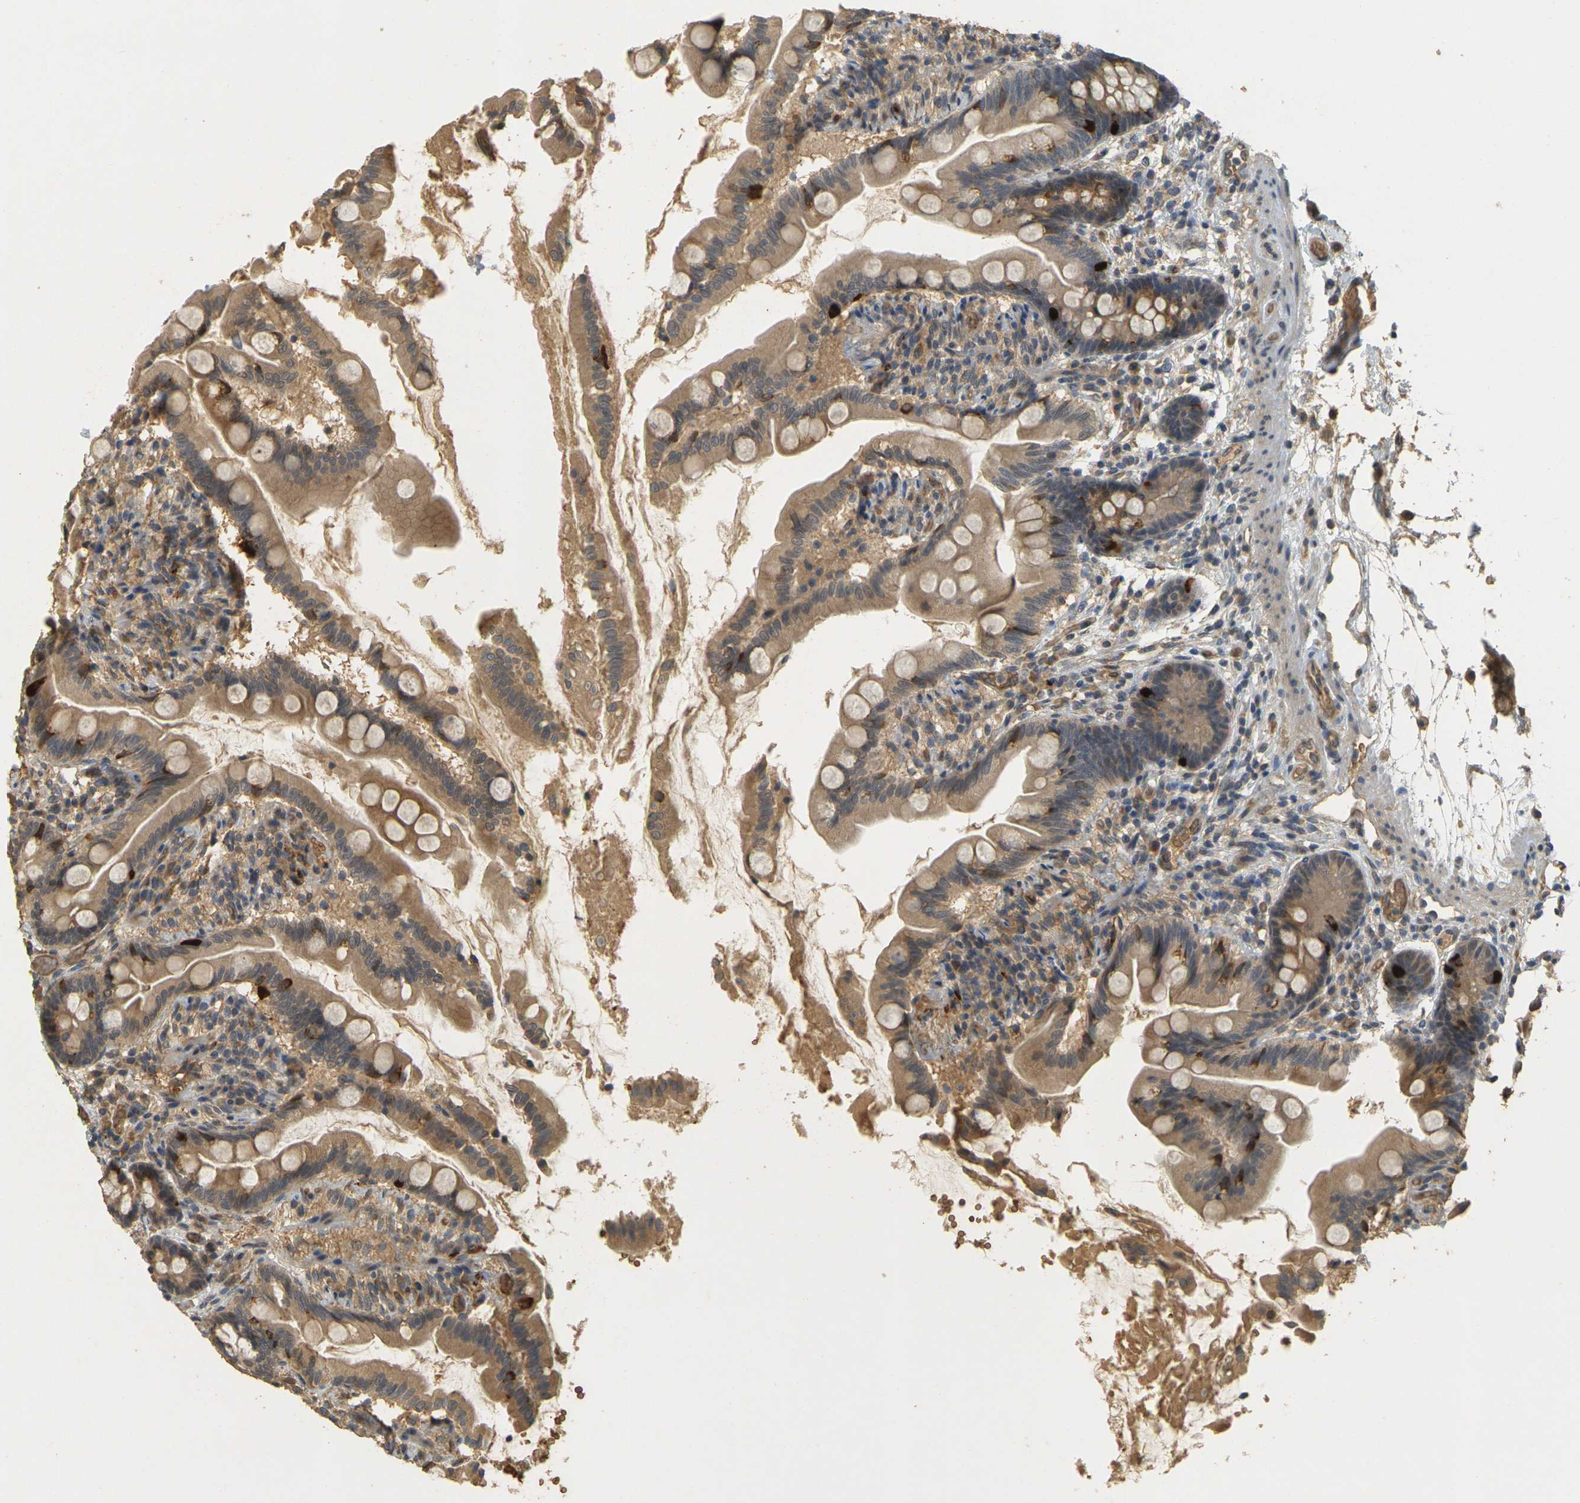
{"staining": {"intensity": "moderate", "quantity": ">75%", "location": "cytoplasmic/membranous"}, "tissue": "small intestine", "cell_type": "Glandular cells", "image_type": "normal", "snomed": [{"axis": "morphology", "description": "Normal tissue, NOS"}, {"axis": "topography", "description": "Small intestine"}], "caption": "This image reveals immunohistochemistry (IHC) staining of unremarkable small intestine, with medium moderate cytoplasmic/membranous expression in about >75% of glandular cells.", "gene": "MEGF9", "patient": {"sex": "female", "age": 56}}